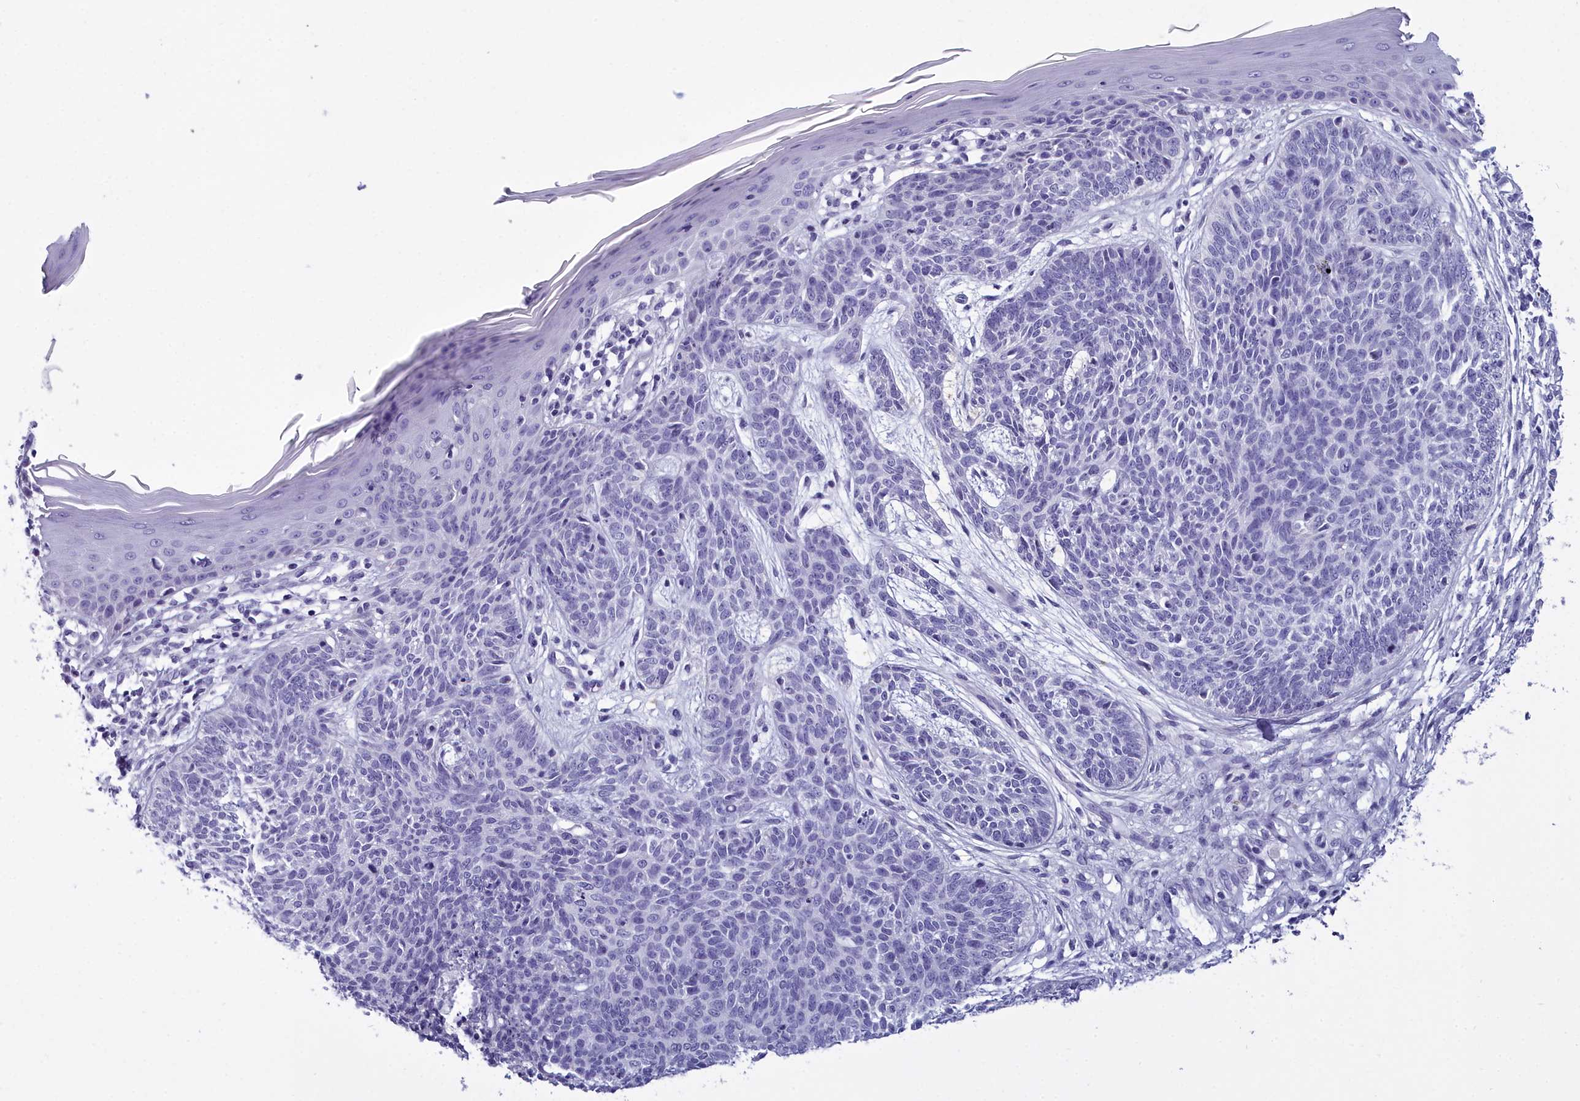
{"staining": {"intensity": "negative", "quantity": "none", "location": "none"}, "tissue": "skin cancer", "cell_type": "Tumor cells", "image_type": "cancer", "snomed": [{"axis": "morphology", "description": "Basal cell carcinoma"}, {"axis": "topography", "description": "Skin"}], "caption": "A high-resolution image shows IHC staining of skin cancer, which displays no significant positivity in tumor cells. (Stains: DAB (3,3'-diaminobenzidine) immunohistochemistry (IHC) with hematoxylin counter stain, Microscopy: brightfield microscopy at high magnification).", "gene": "MAP6", "patient": {"sex": "female", "age": 66}}